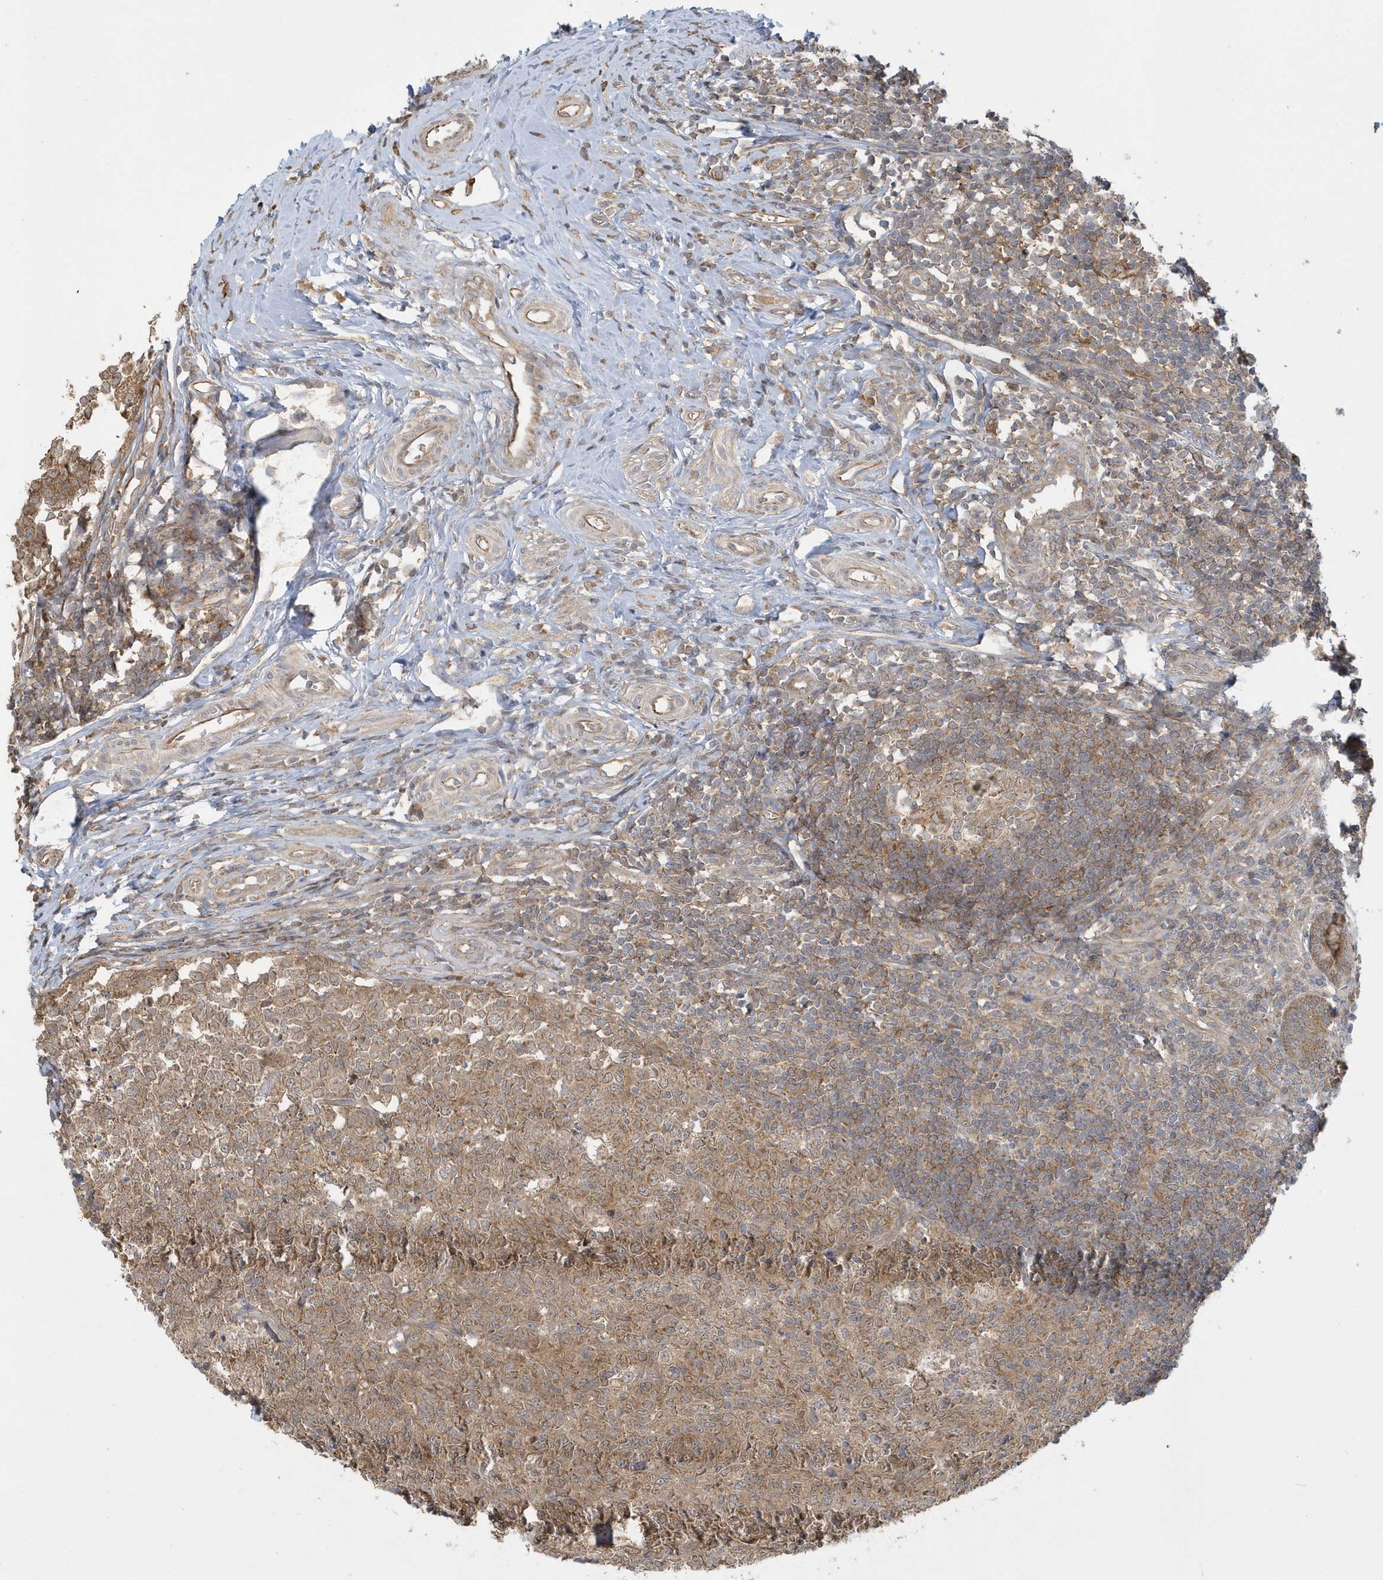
{"staining": {"intensity": "moderate", "quantity": ">75%", "location": "cytoplasmic/membranous"}, "tissue": "appendix", "cell_type": "Glandular cells", "image_type": "normal", "snomed": [{"axis": "morphology", "description": "Normal tissue, NOS"}, {"axis": "topography", "description": "Appendix"}], "caption": "Unremarkable appendix displays moderate cytoplasmic/membranous expression in about >75% of glandular cells.", "gene": "THG1L", "patient": {"sex": "male", "age": 14}}